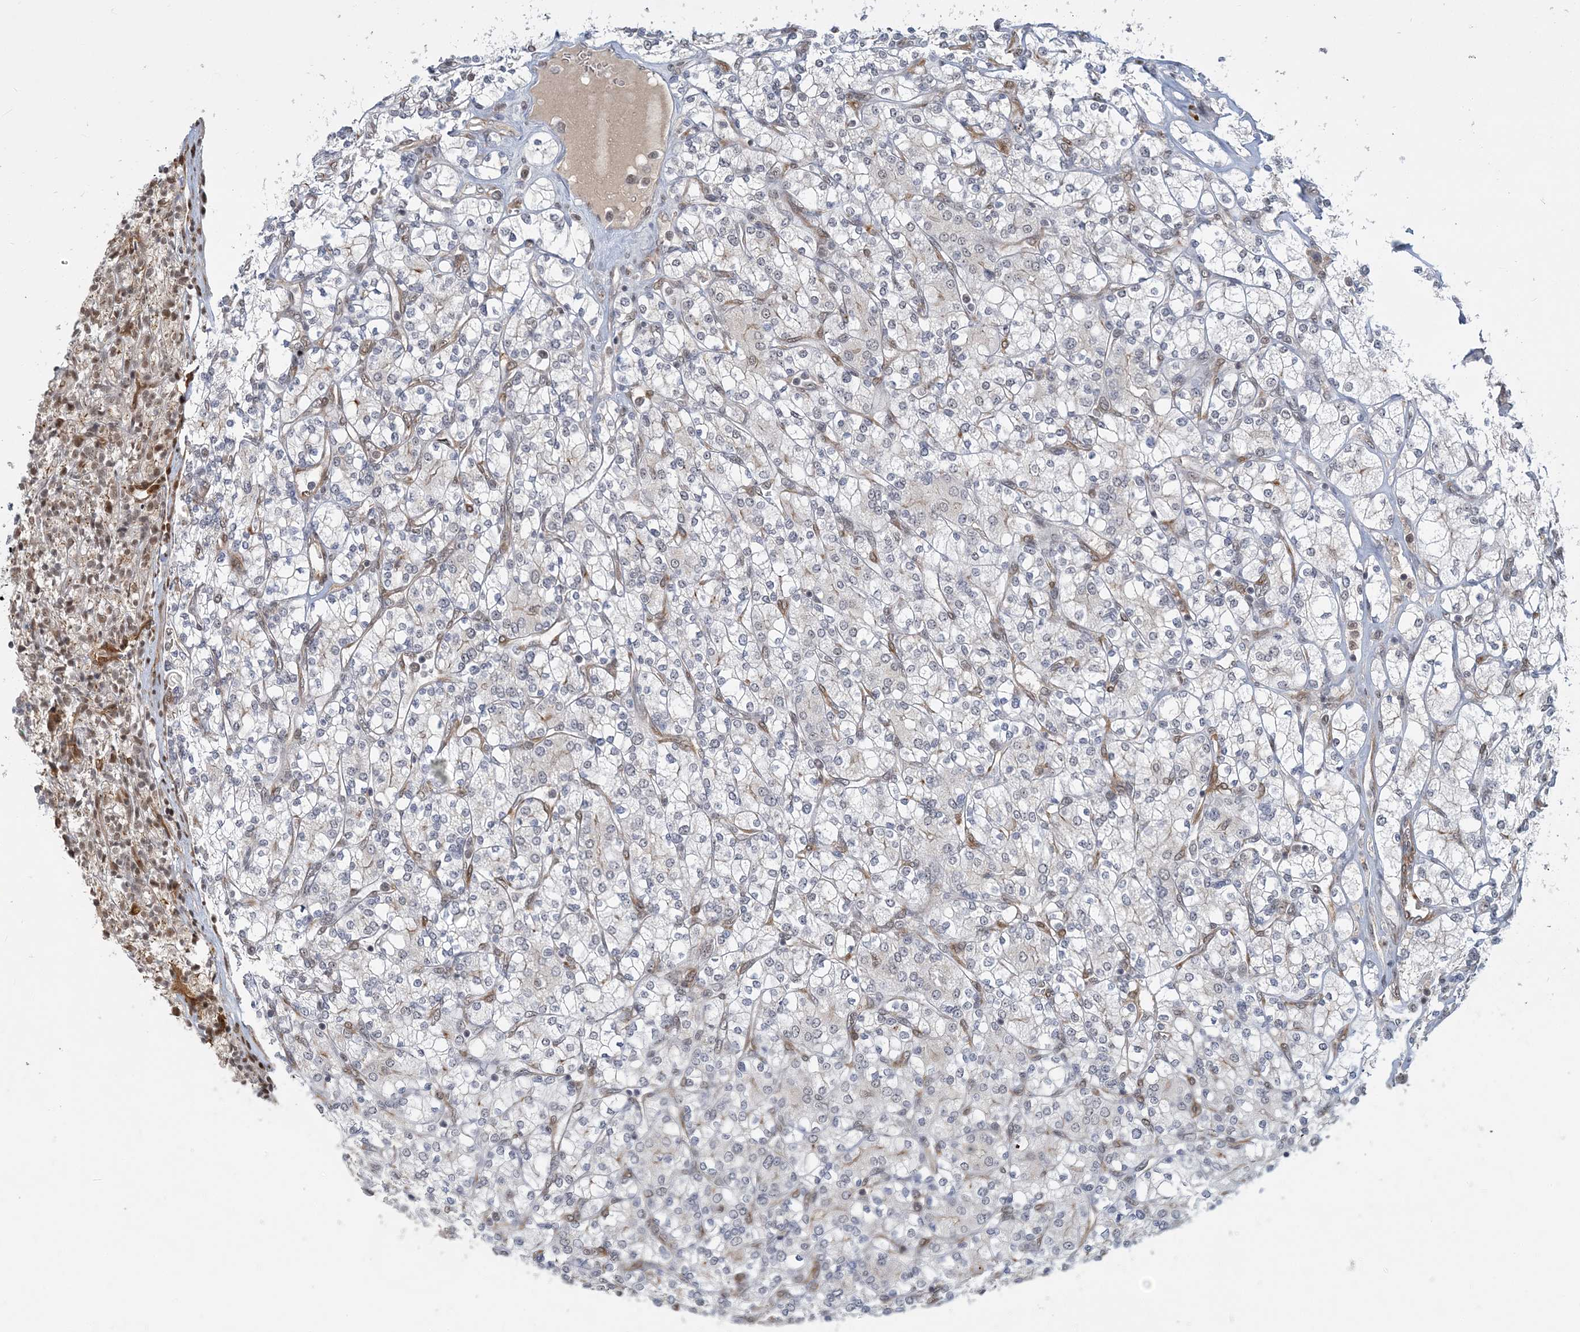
{"staining": {"intensity": "negative", "quantity": "none", "location": "none"}, "tissue": "renal cancer", "cell_type": "Tumor cells", "image_type": "cancer", "snomed": [{"axis": "morphology", "description": "Adenocarcinoma, NOS"}, {"axis": "topography", "description": "Kidney"}], "caption": "Photomicrograph shows no protein staining in tumor cells of renal cancer (adenocarcinoma) tissue.", "gene": "PLRG1", "patient": {"sex": "male", "age": 77}}